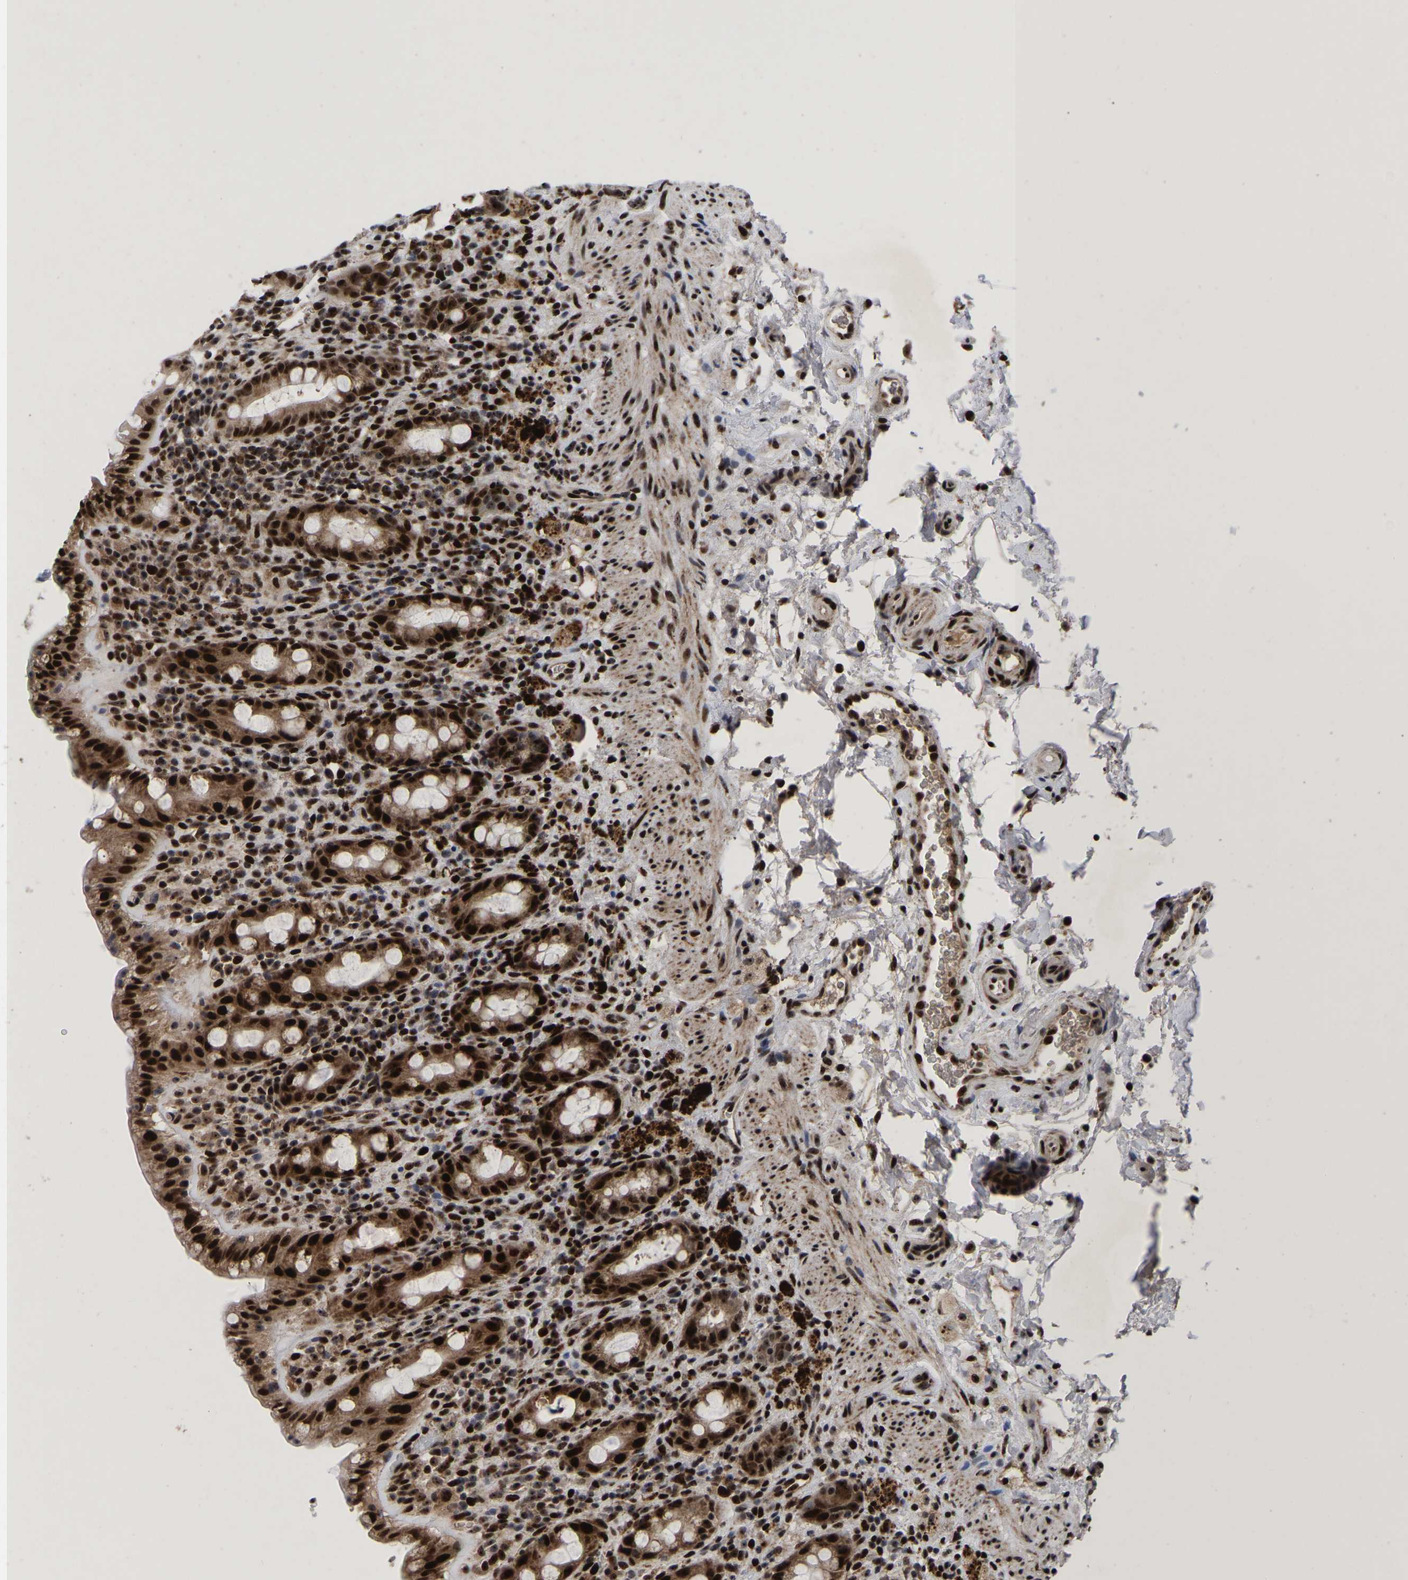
{"staining": {"intensity": "strong", "quantity": ">75%", "location": "cytoplasmic/membranous,nuclear"}, "tissue": "rectum", "cell_type": "Glandular cells", "image_type": "normal", "snomed": [{"axis": "morphology", "description": "Normal tissue, NOS"}, {"axis": "topography", "description": "Rectum"}], "caption": "Immunohistochemistry (IHC) micrograph of benign human rectum stained for a protein (brown), which shows high levels of strong cytoplasmic/membranous,nuclear staining in approximately >75% of glandular cells.", "gene": "JUNB", "patient": {"sex": "male", "age": 44}}